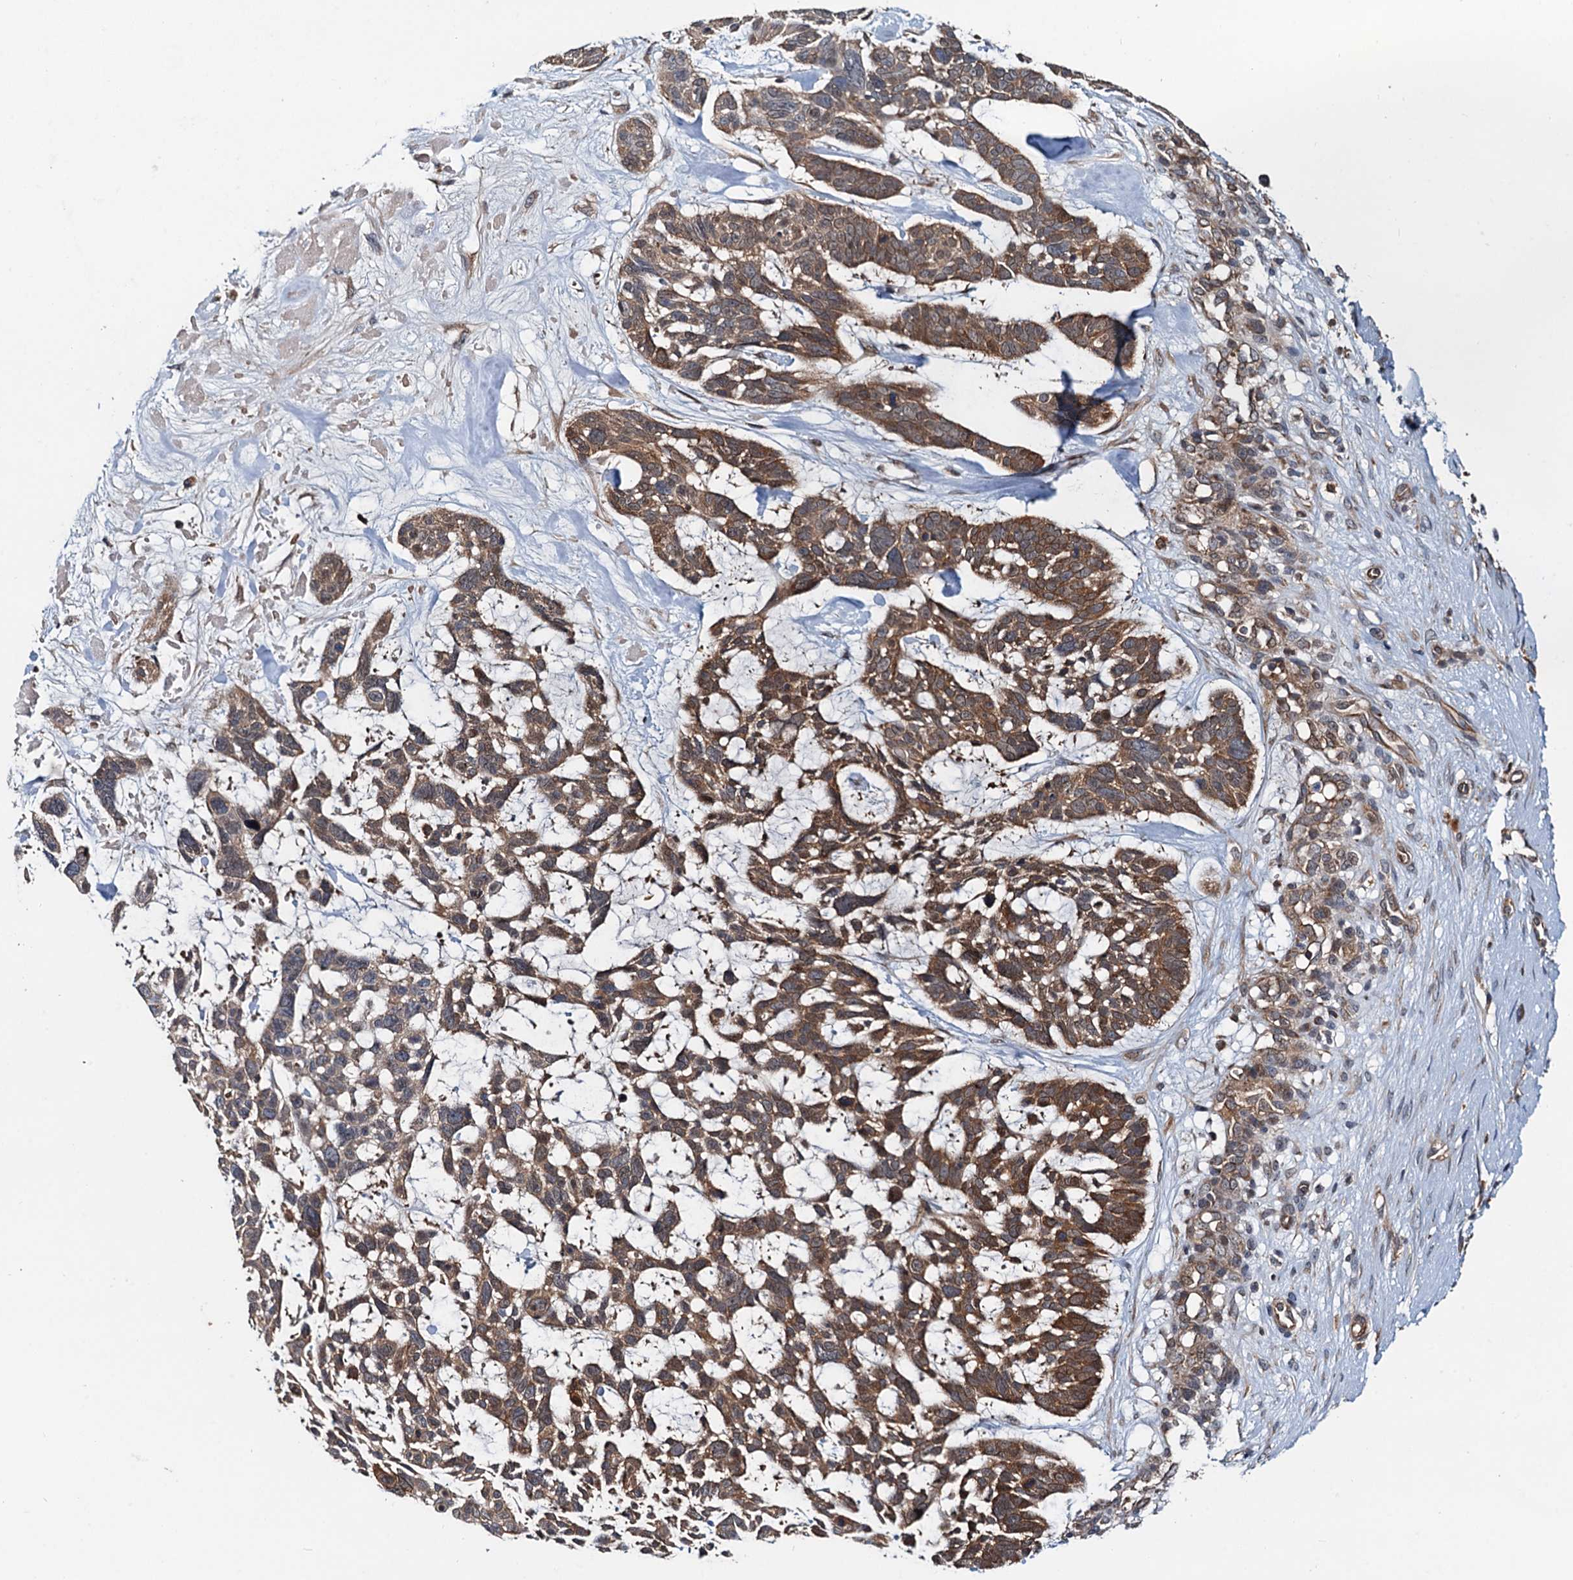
{"staining": {"intensity": "moderate", "quantity": ">75%", "location": "cytoplasmic/membranous"}, "tissue": "skin cancer", "cell_type": "Tumor cells", "image_type": "cancer", "snomed": [{"axis": "morphology", "description": "Basal cell carcinoma"}, {"axis": "topography", "description": "Skin"}], "caption": "A high-resolution photomicrograph shows immunohistochemistry staining of basal cell carcinoma (skin), which shows moderate cytoplasmic/membranous positivity in approximately >75% of tumor cells.", "gene": "AAGAB", "patient": {"sex": "male", "age": 88}}